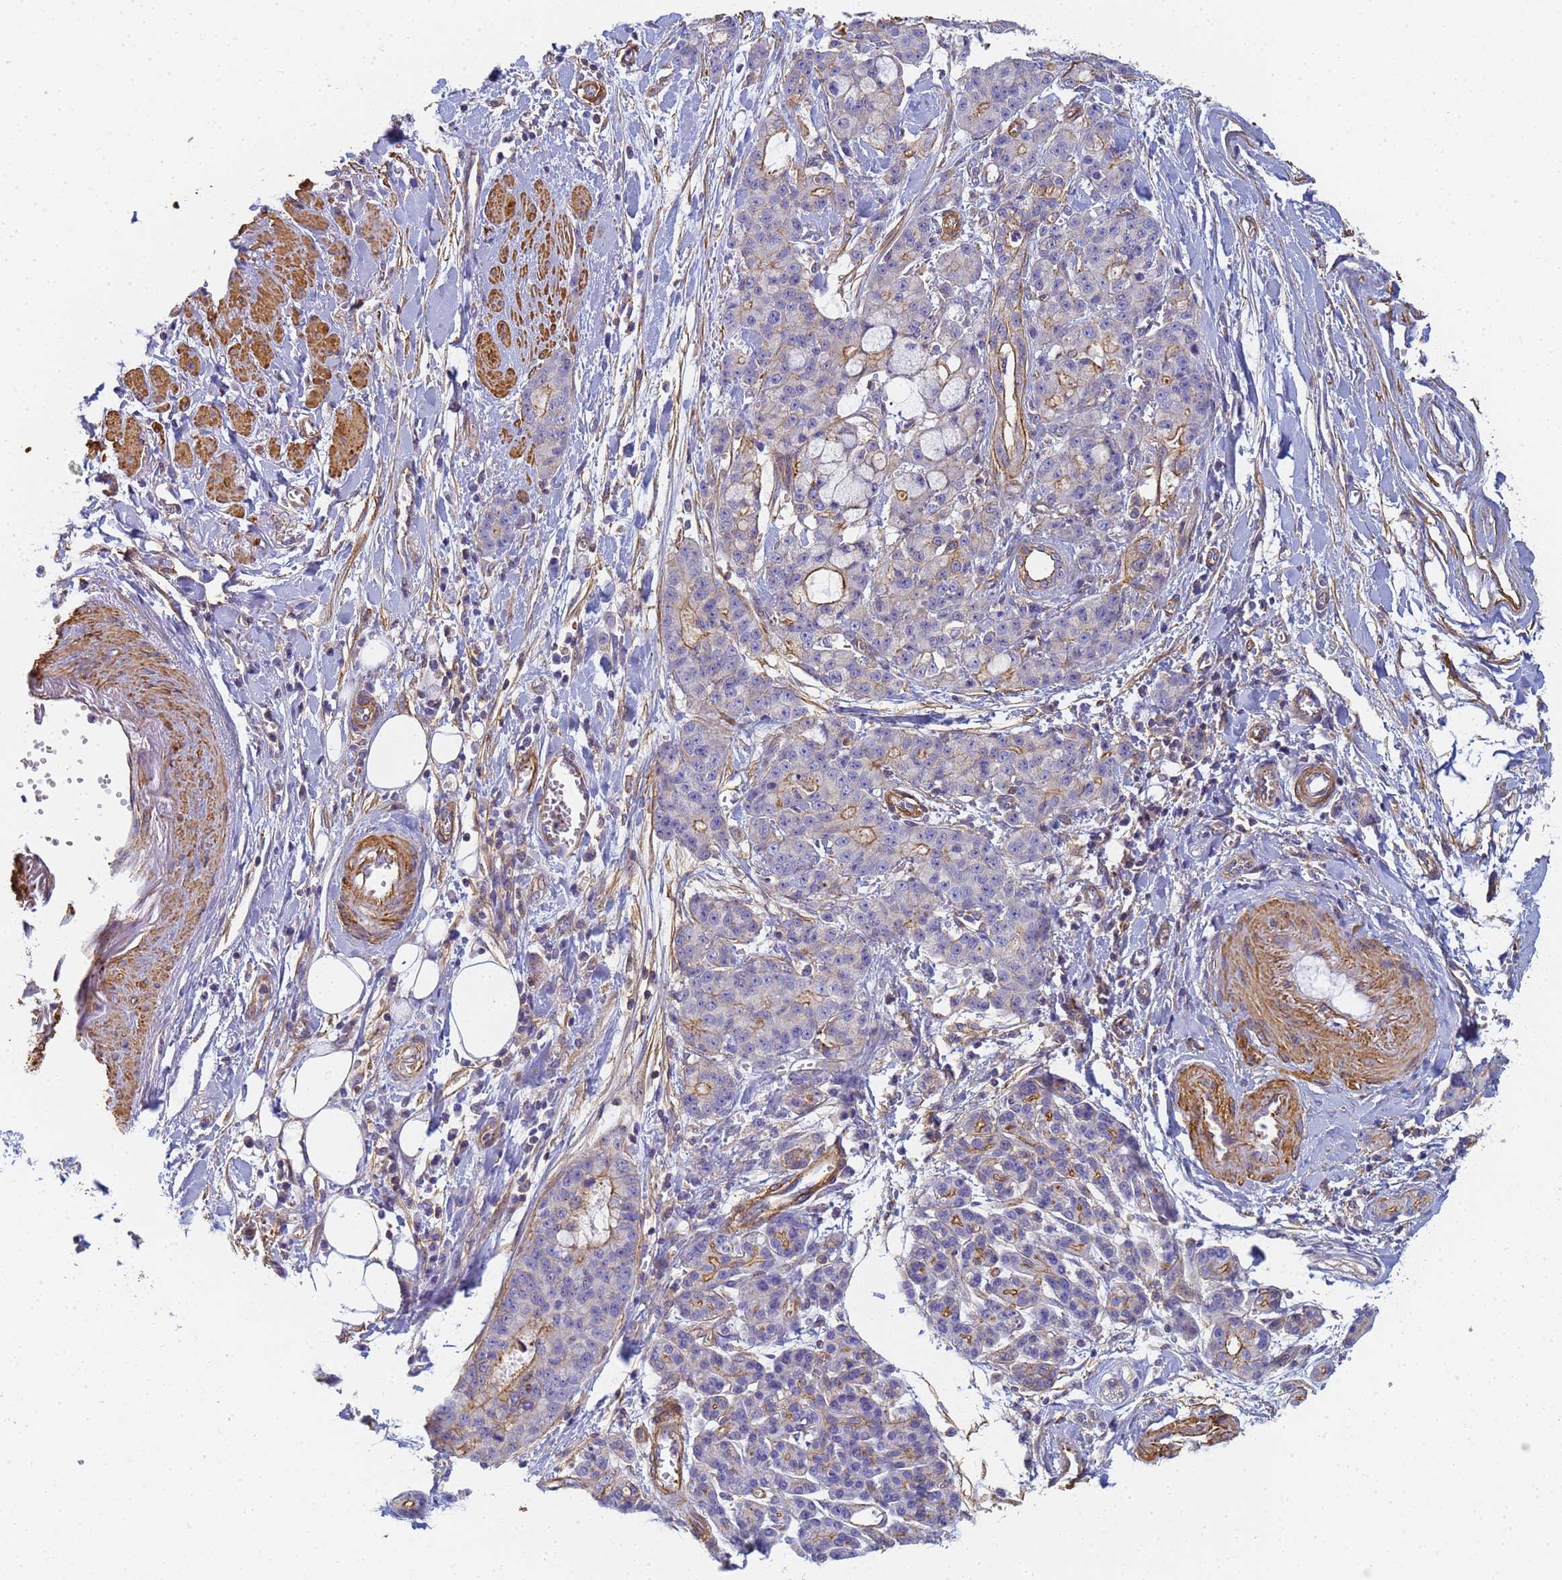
{"staining": {"intensity": "moderate", "quantity": "<25%", "location": "cytoplasmic/membranous"}, "tissue": "pancreatic cancer", "cell_type": "Tumor cells", "image_type": "cancer", "snomed": [{"axis": "morphology", "description": "Adenocarcinoma, NOS"}, {"axis": "topography", "description": "Pancreas"}], "caption": "A photomicrograph showing moderate cytoplasmic/membranous expression in about <25% of tumor cells in adenocarcinoma (pancreatic), as visualized by brown immunohistochemical staining.", "gene": "TPM1", "patient": {"sex": "female", "age": 73}}